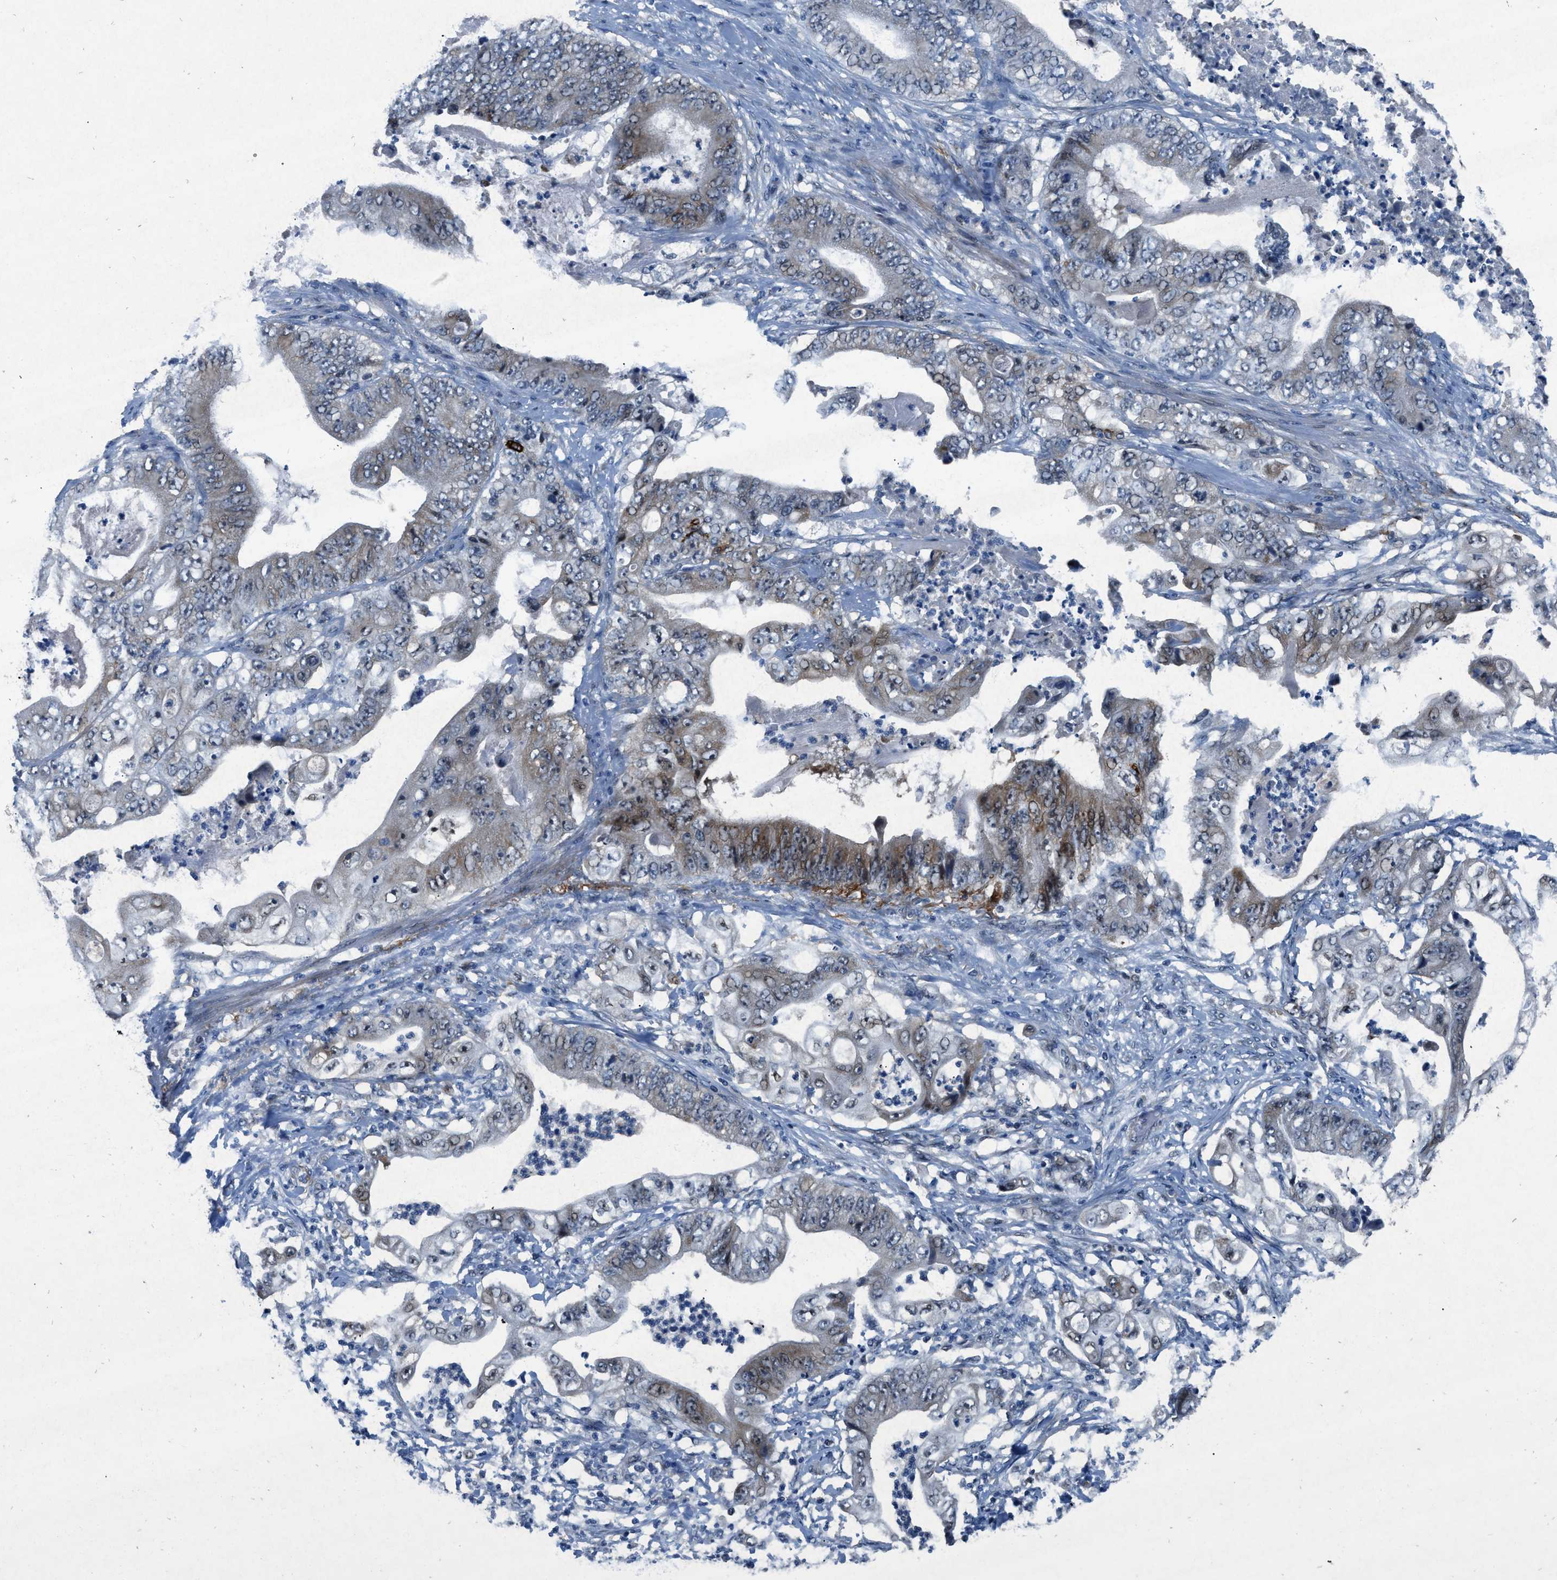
{"staining": {"intensity": "moderate", "quantity": "<25%", "location": "cytoplasmic/membranous"}, "tissue": "stomach cancer", "cell_type": "Tumor cells", "image_type": "cancer", "snomed": [{"axis": "morphology", "description": "Adenocarcinoma, NOS"}, {"axis": "topography", "description": "Stomach"}], "caption": "Immunohistochemistry (IHC) staining of stomach cancer (adenocarcinoma), which demonstrates low levels of moderate cytoplasmic/membranous positivity in approximately <25% of tumor cells indicating moderate cytoplasmic/membranous protein staining. The staining was performed using DAB (3,3'-diaminobenzidine) (brown) for protein detection and nuclei were counterstained in hematoxylin (blue).", "gene": "PHLDA1", "patient": {"sex": "female", "age": 73}}